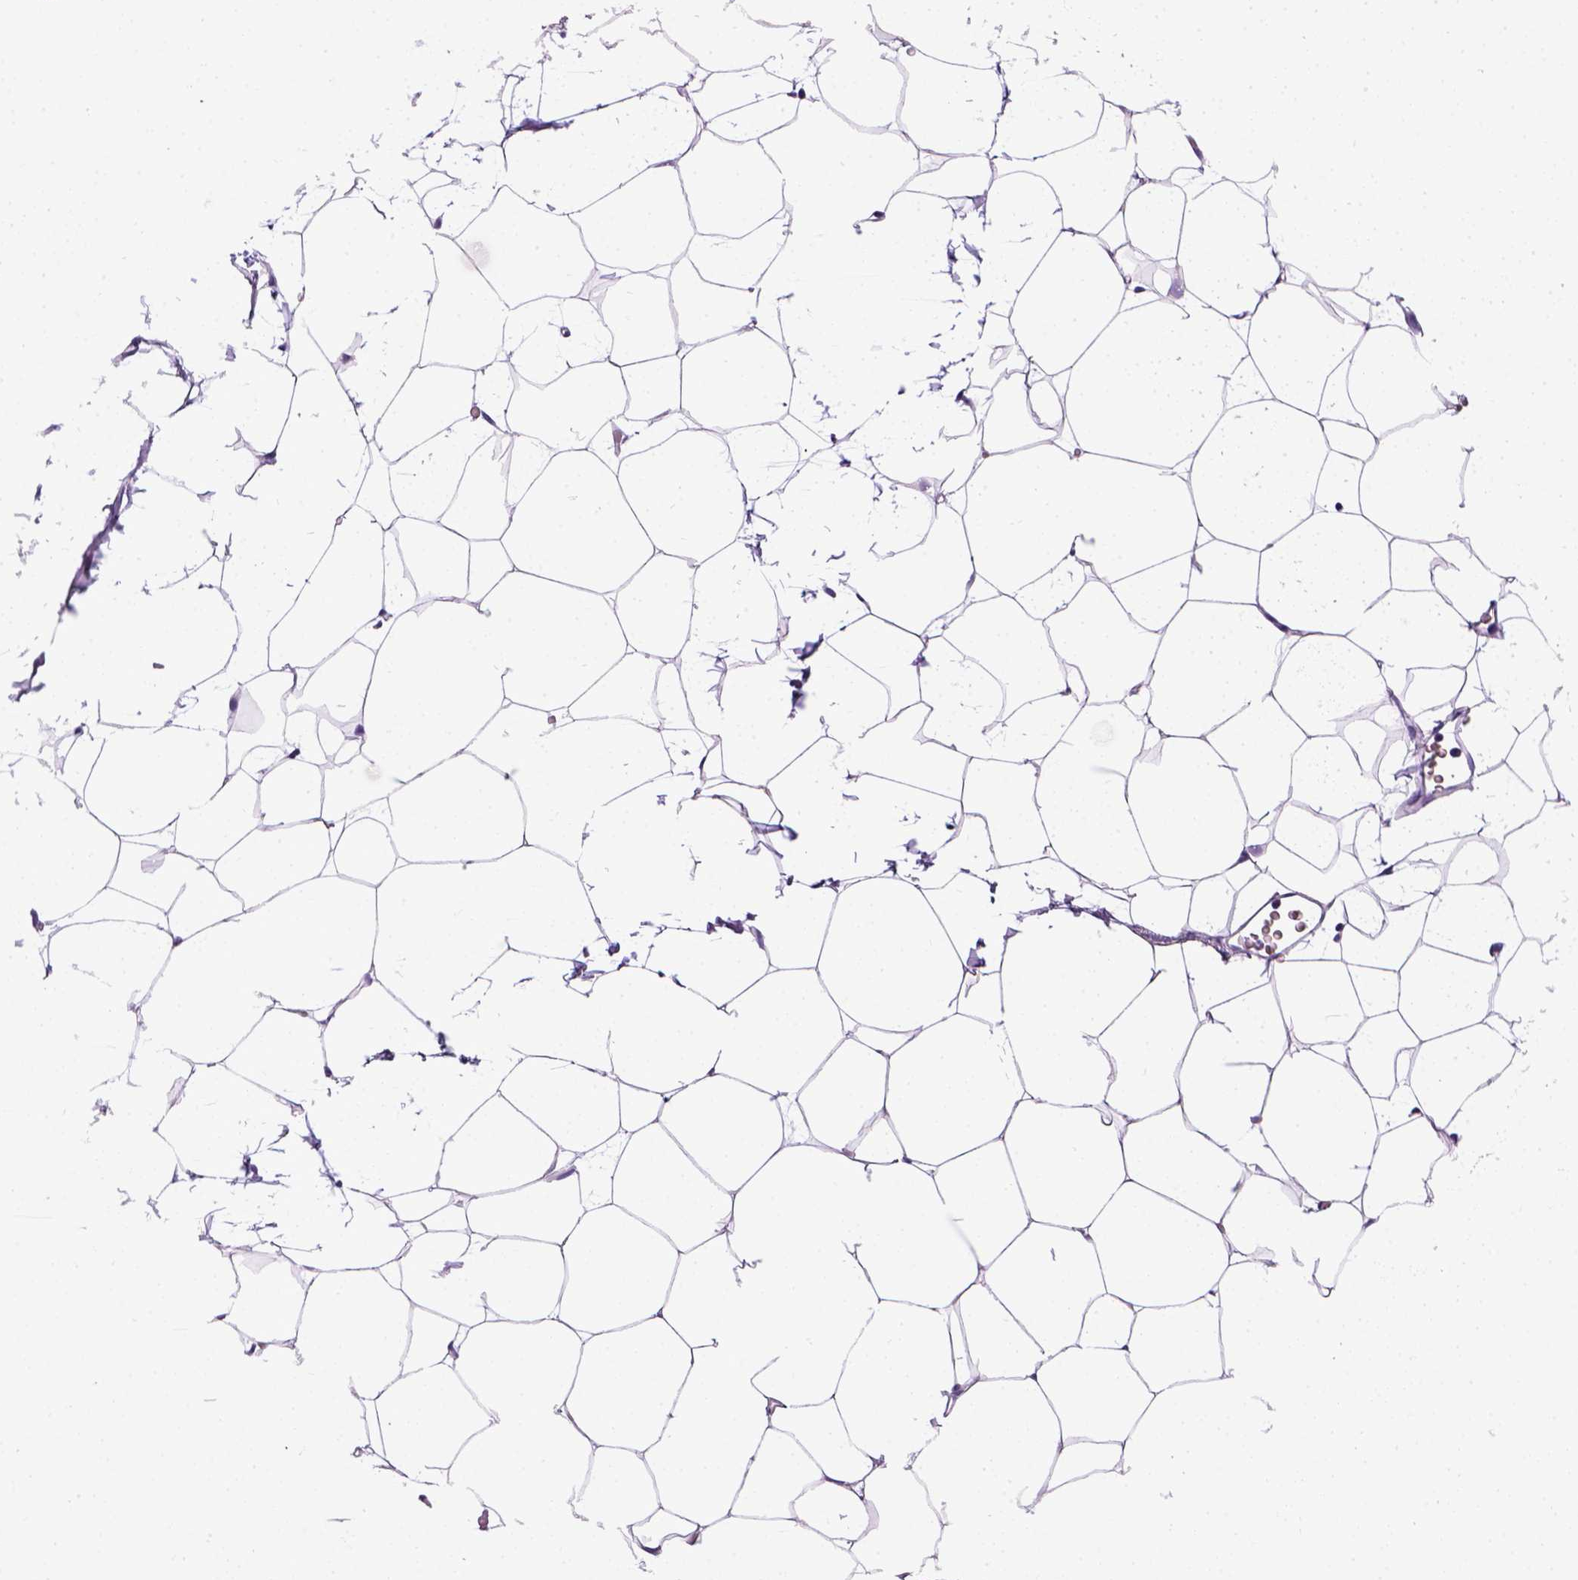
{"staining": {"intensity": "negative", "quantity": "none", "location": "none"}, "tissue": "adipose tissue", "cell_type": "Adipocytes", "image_type": "normal", "snomed": [{"axis": "morphology", "description": "Normal tissue, NOS"}, {"axis": "topography", "description": "Adipose tissue"}], "caption": "DAB (3,3'-diaminobenzidine) immunohistochemical staining of unremarkable human adipose tissue displays no significant staining in adipocytes.", "gene": "CDH1", "patient": {"sex": "male", "age": 57}}